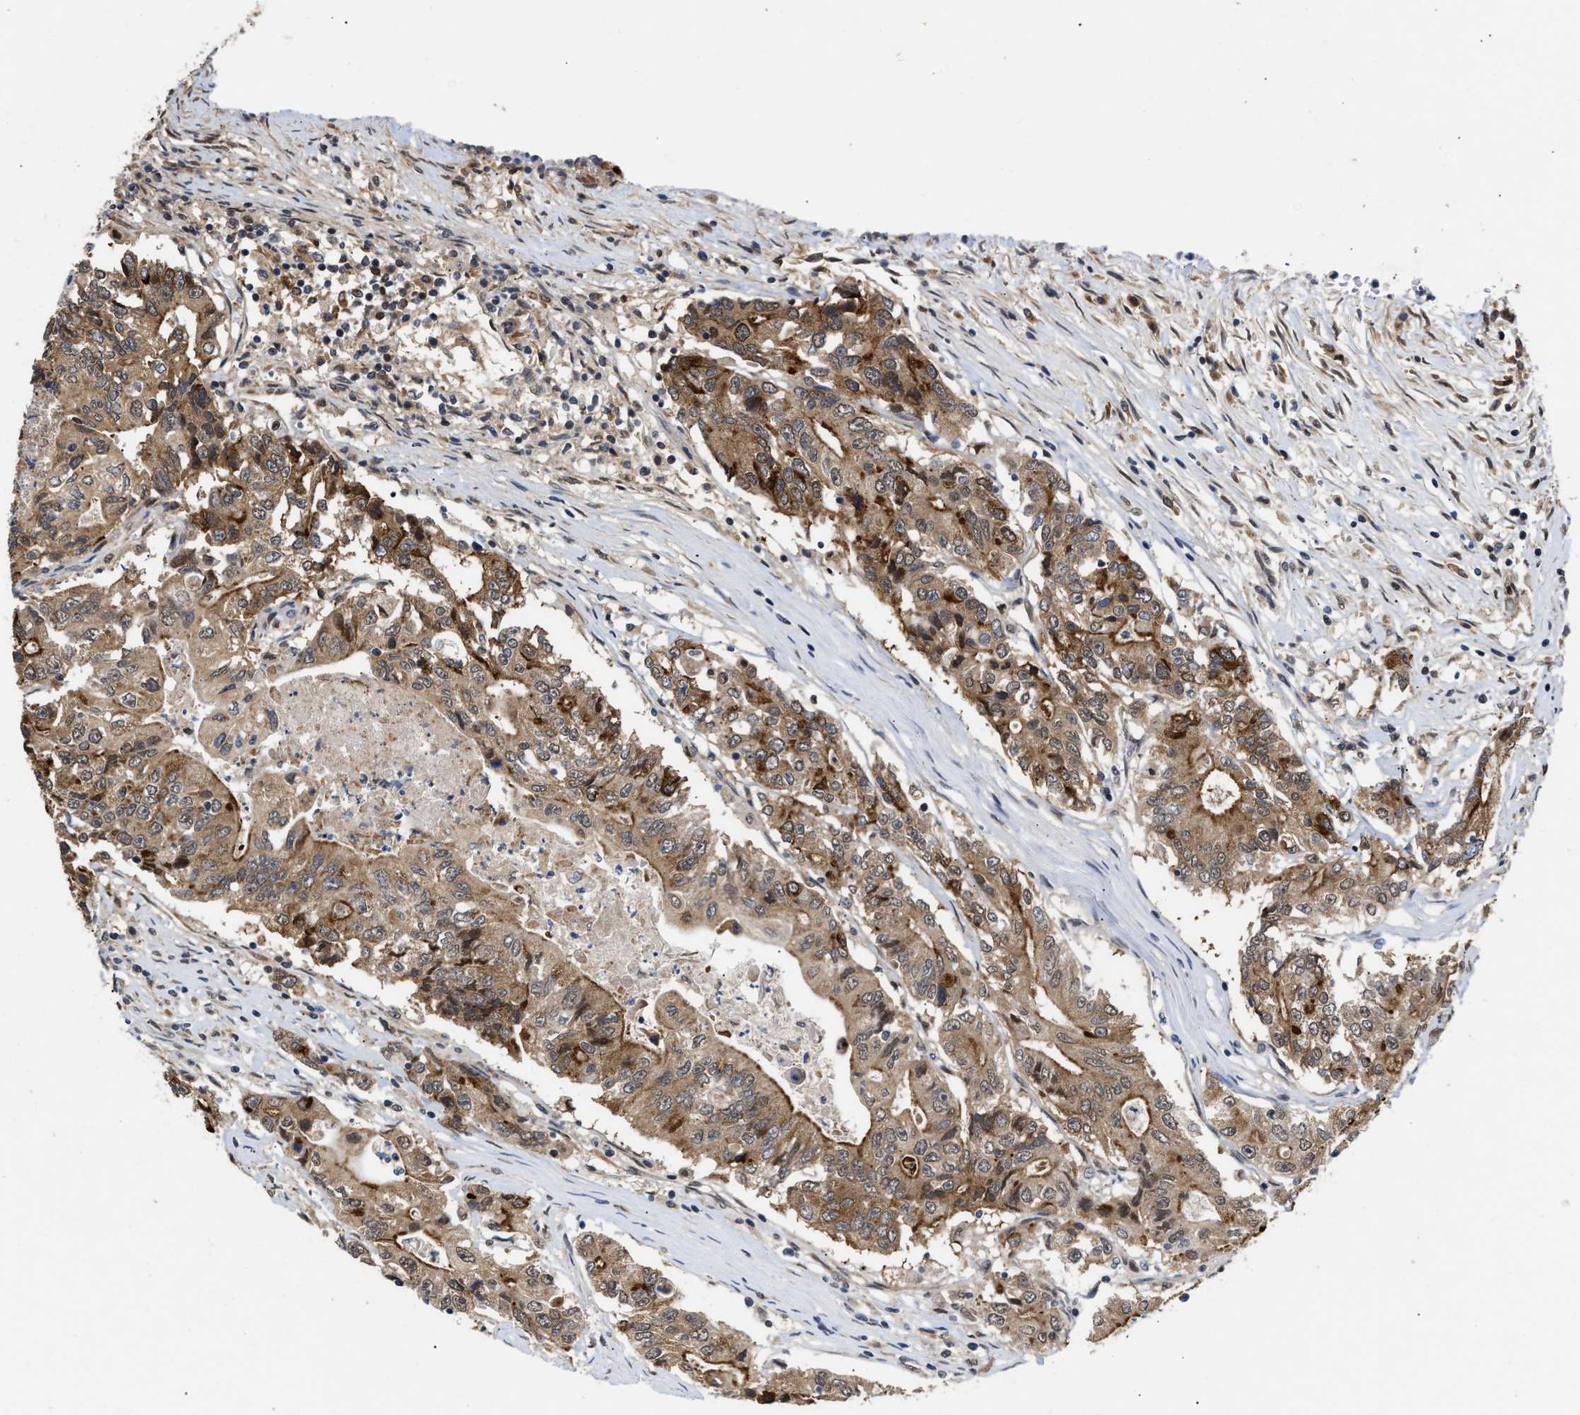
{"staining": {"intensity": "moderate", "quantity": ">75%", "location": "cytoplasmic/membranous"}, "tissue": "colorectal cancer", "cell_type": "Tumor cells", "image_type": "cancer", "snomed": [{"axis": "morphology", "description": "Adenocarcinoma, NOS"}, {"axis": "topography", "description": "Colon"}], "caption": "A medium amount of moderate cytoplasmic/membranous positivity is present in about >75% of tumor cells in colorectal adenocarcinoma tissue. (Stains: DAB in brown, nuclei in blue, Microscopy: brightfield microscopy at high magnification).", "gene": "CLIP2", "patient": {"sex": "female", "age": 77}}